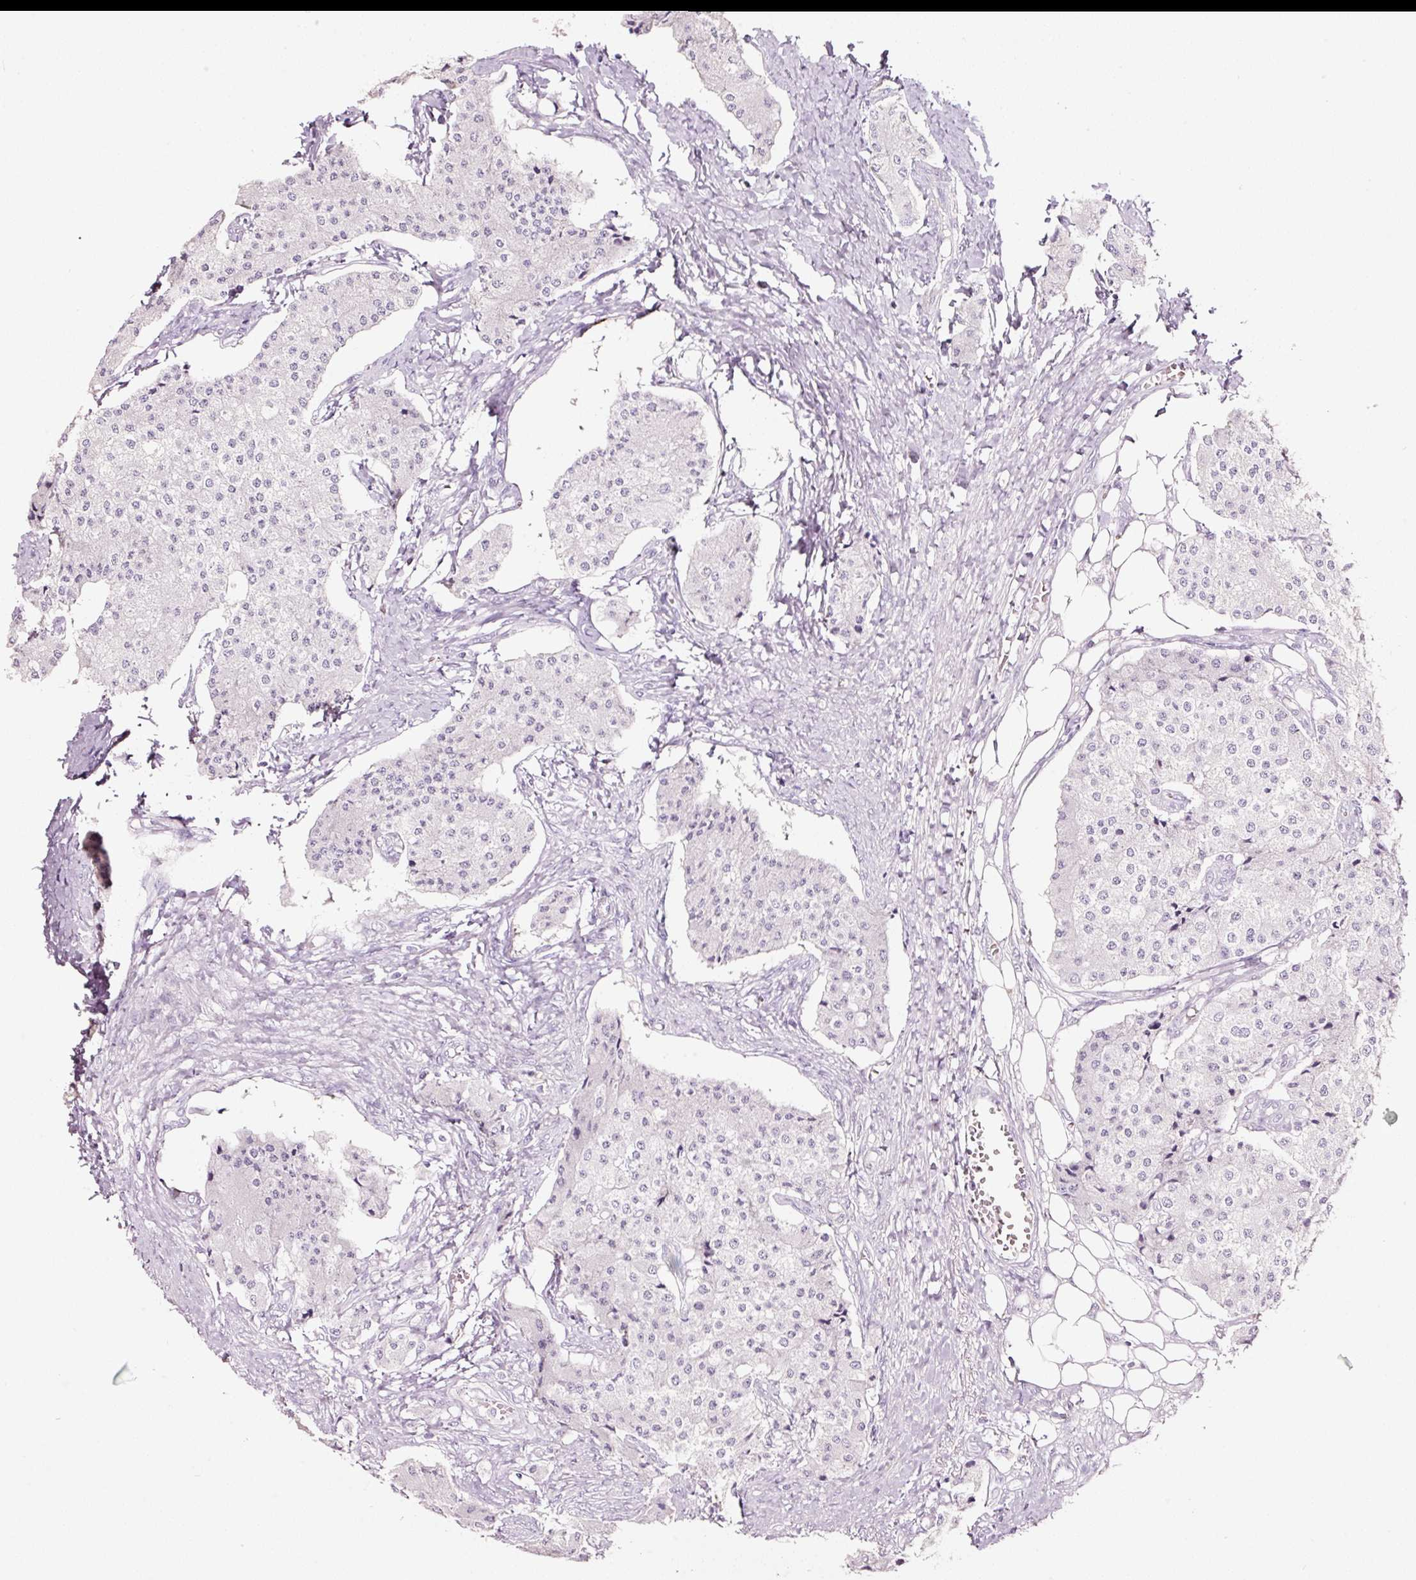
{"staining": {"intensity": "negative", "quantity": "none", "location": "none"}, "tissue": "carcinoid", "cell_type": "Tumor cells", "image_type": "cancer", "snomed": [{"axis": "morphology", "description": "Carcinoid, malignant, NOS"}, {"axis": "topography", "description": "Colon"}], "caption": "The immunohistochemistry micrograph has no significant staining in tumor cells of carcinoid (malignant) tissue.", "gene": "LAMP3", "patient": {"sex": "female", "age": 52}}